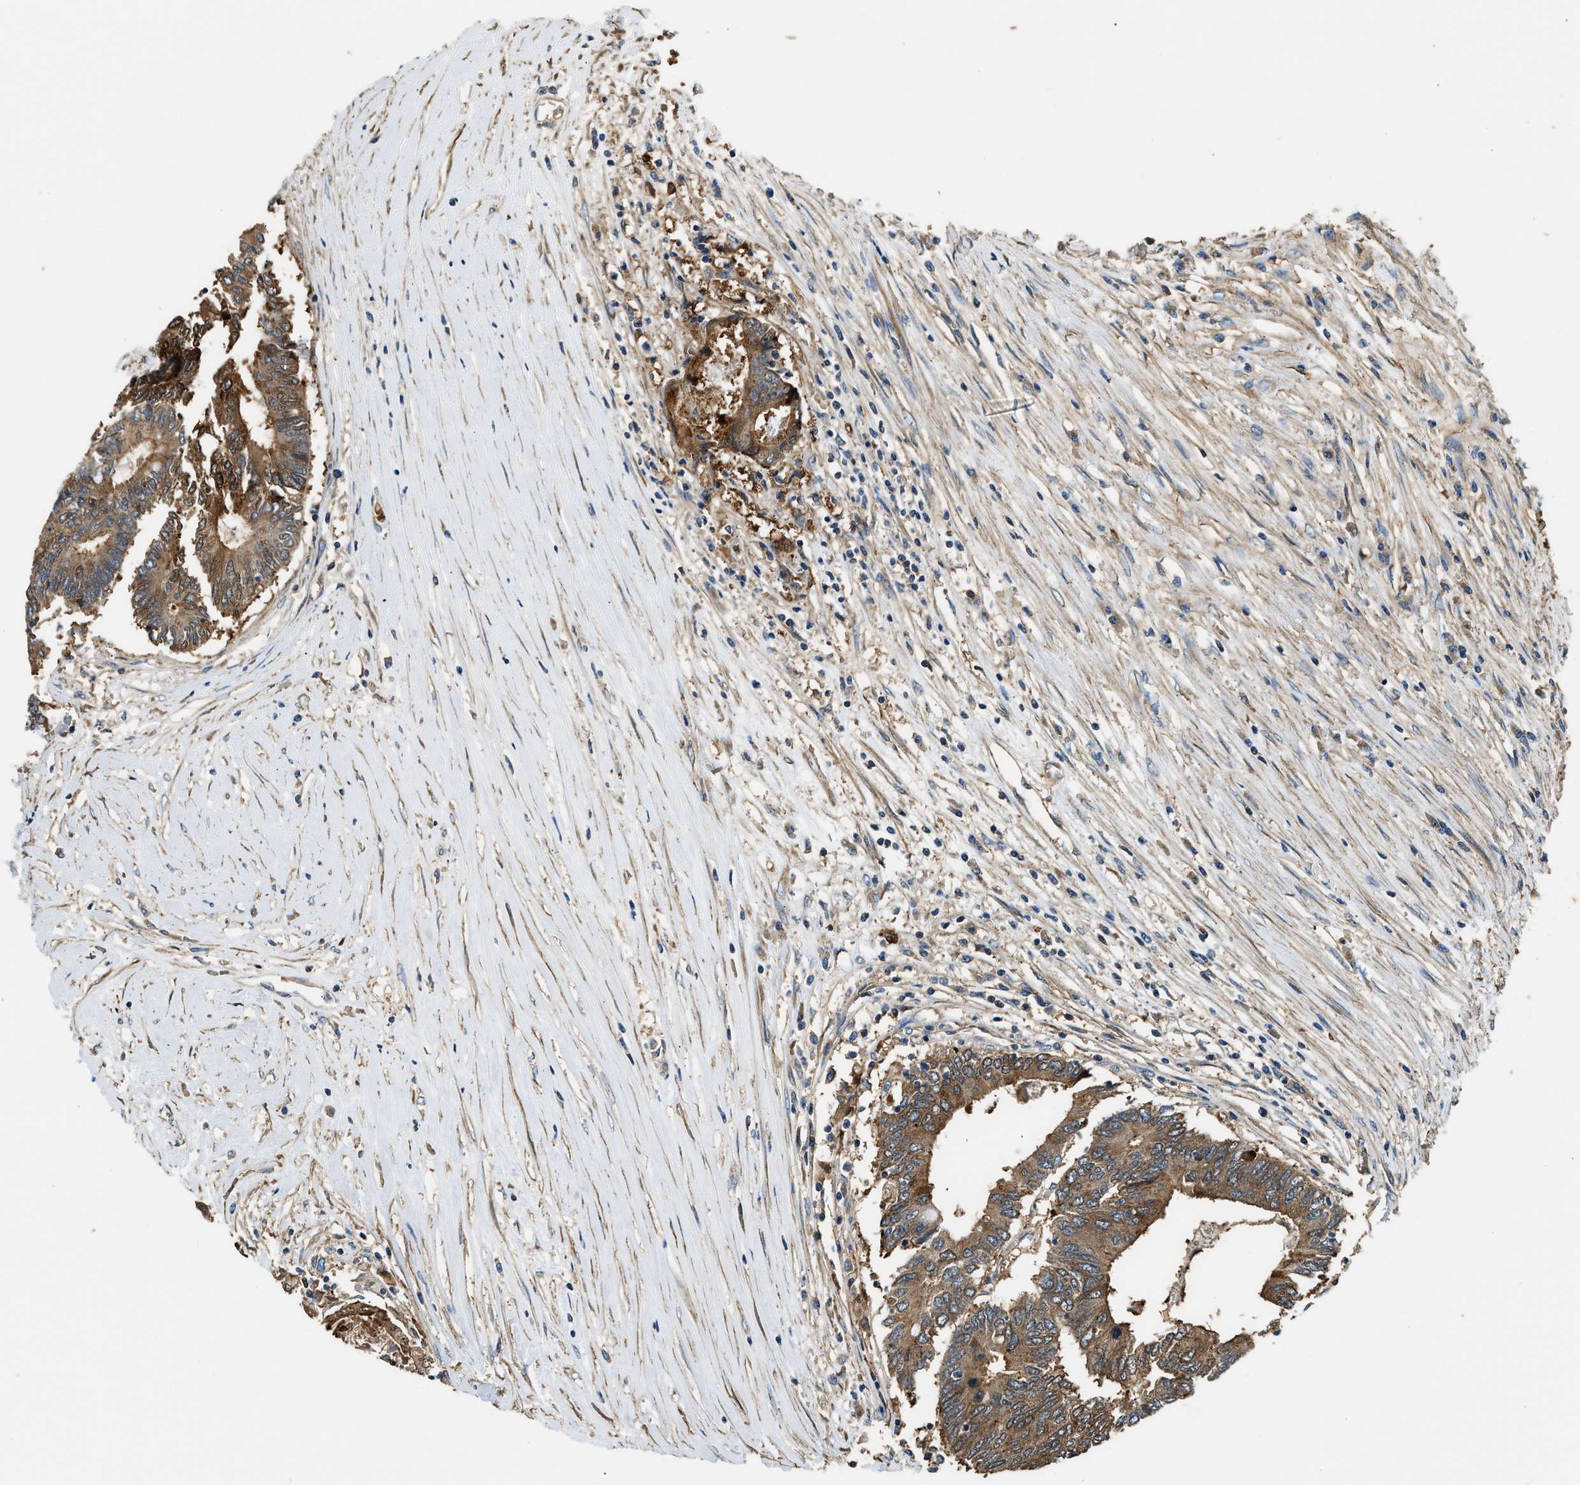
{"staining": {"intensity": "moderate", "quantity": ">75%", "location": "cytoplasmic/membranous"}, "tissue": "colorectal cancer", "cell_type": "Tumor cells", "image_type": "cancer", "snomed": [{"axis": "morphology", "description": "Adenocarcinoma, NOS"}, {"axis": "topography", "description": "Rectum"}], "caption": "Tumor cells exhibit moderate cytoplasmic/membranous staining in about >75% of cells in colorectal cancer (adenocarcinoma). The staining is performed using DAB (3,3'-diaminobenzidine) brown chromogen to label protein expression. The nuclei are counter-stained blue using hematoxylin.", "gene": "ANXA3", "patient": {"sex": "male", "age": 63}}